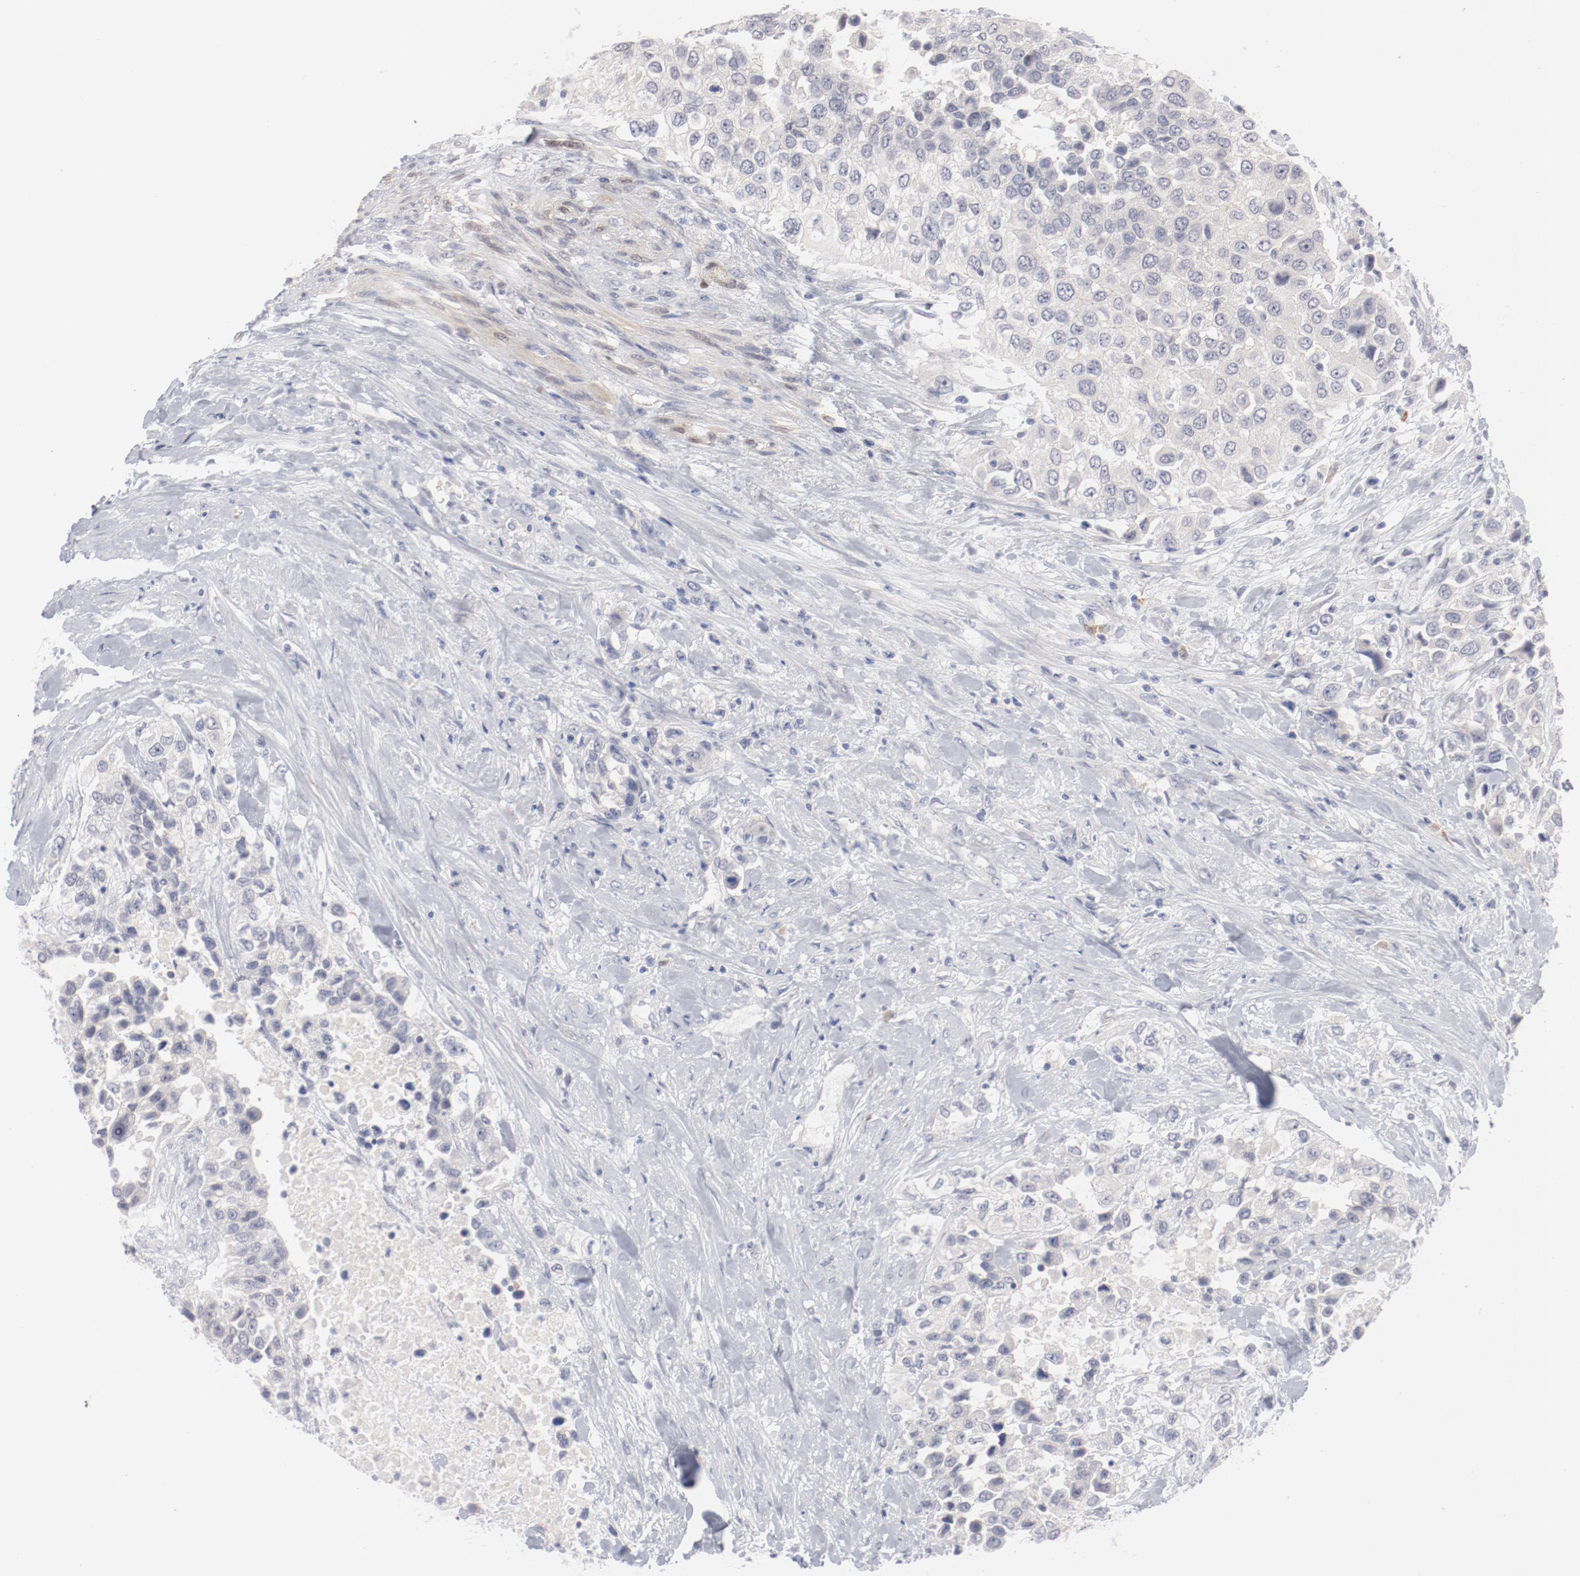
{"staining": {"intensity": "negative", "quantity": "none", "location": "none"}, "tissue": "urothelial cancer", "cell_type": "Tumor cells", "image_type": "cancer", "snomed": [{"axis": "morphology", "description": "Urothelial carcinoma, High grade"}, {"axis": "topography", "description": "Urinary bladder"}], "caption": "This is an IHC photomicrograph of high-grade urothelial carcinoma. There is no expression in tumor cells.", "gene": "SH3BGR", "patient": {"sex": "female", "age": 80}}